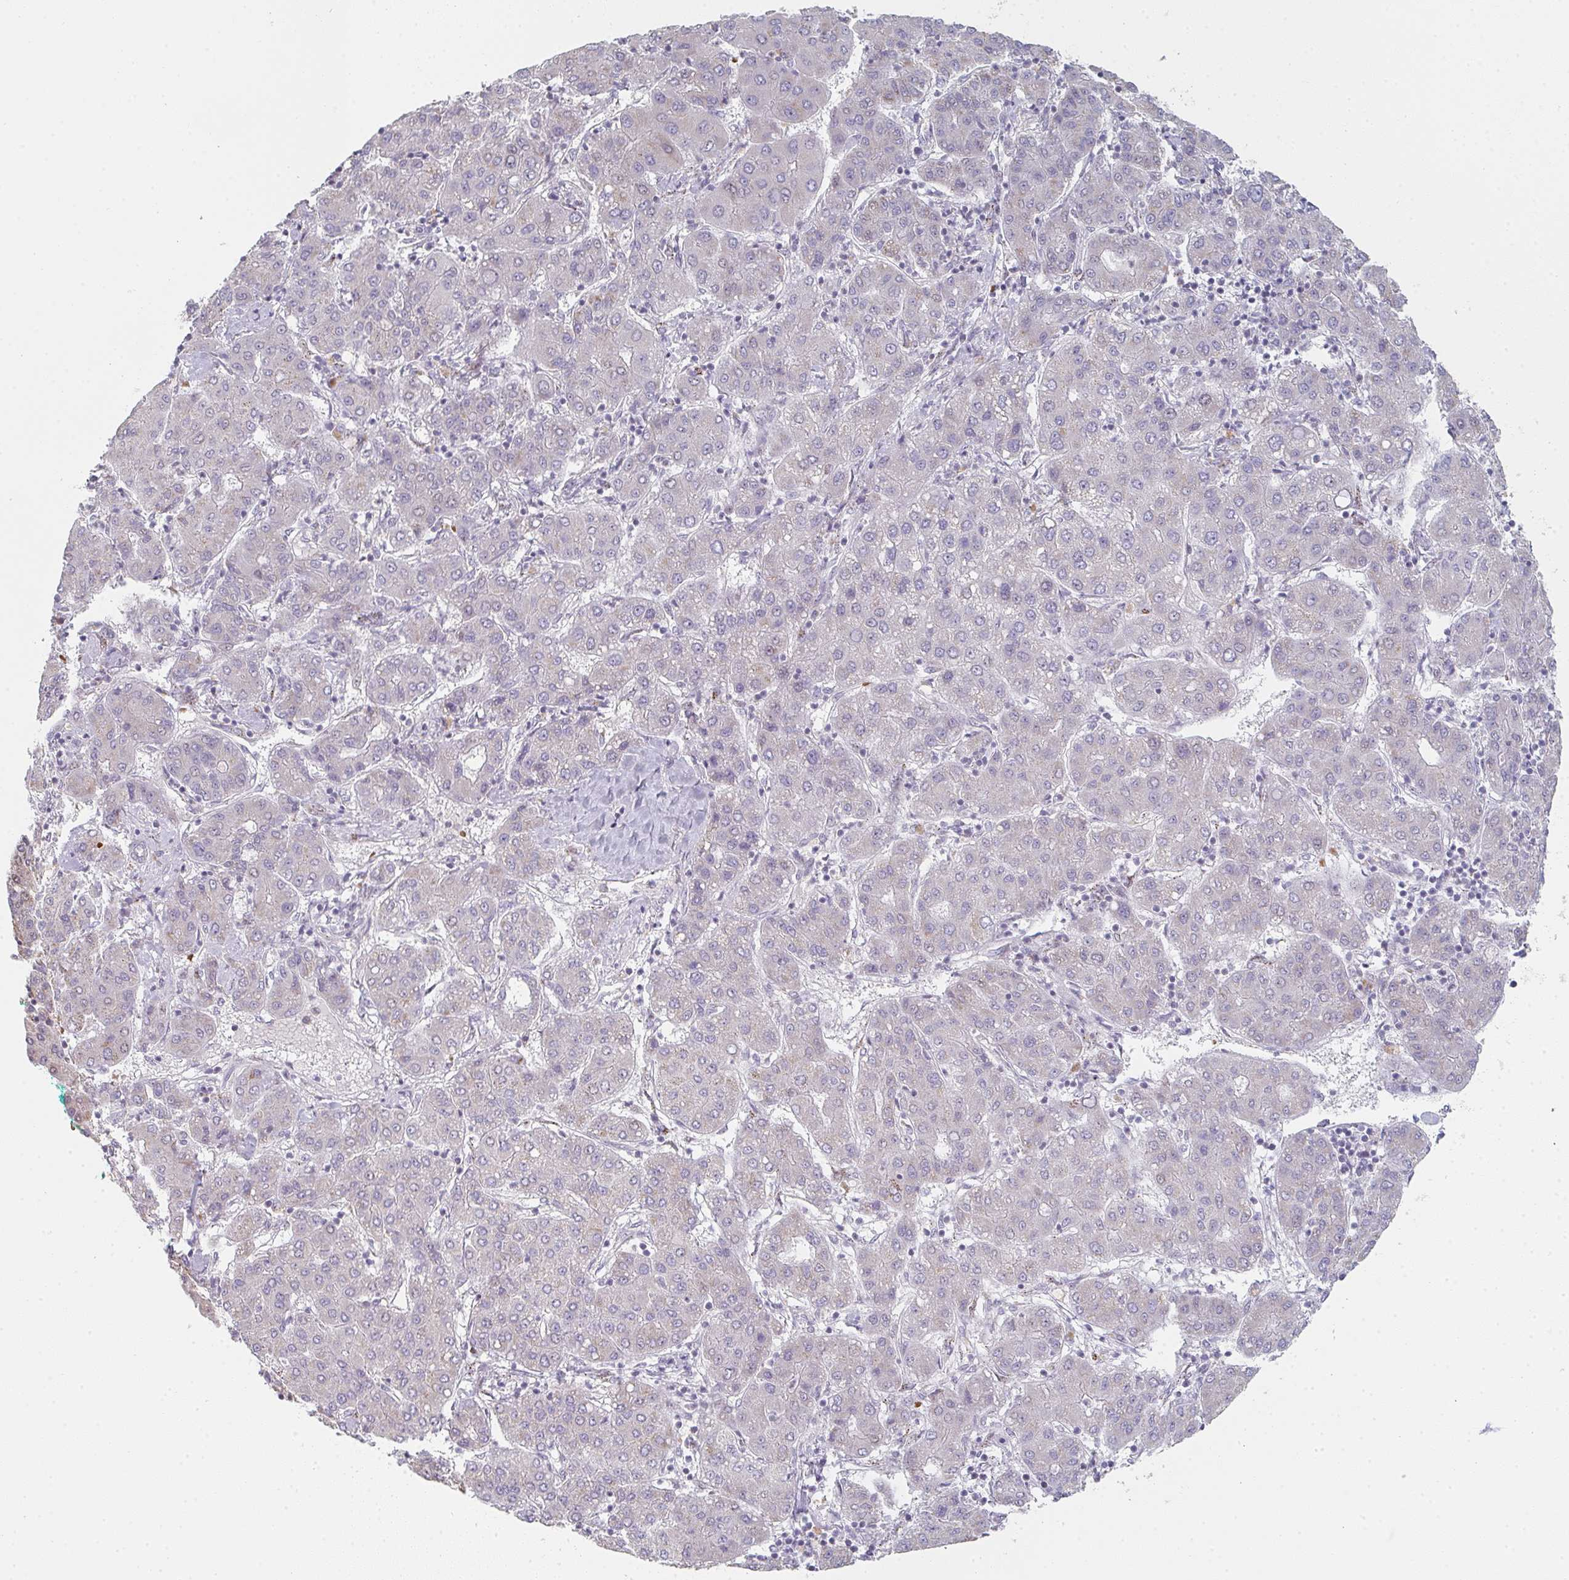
{"staining": {"intensity": "weak", "quantity": "<25%", "location": "cytoplasmic/membranous"}, "tissue": "liver cancer", "cell_type": "Tumor cells", "image_type": "cancer", "snomed": [{"axis": "morphology", "description": "Carcinoma, Hepatocellular, NOS"}, {"axis": "topography", "description": "Liver"}], "caption": "IHC photomicrograph of liver hepatocellular carcinoma stained for a protein (brown), which exhibits no positivity in tumor cells.", "gene": "ZNF526", "patient": {"sex": "male", "age": 65}}